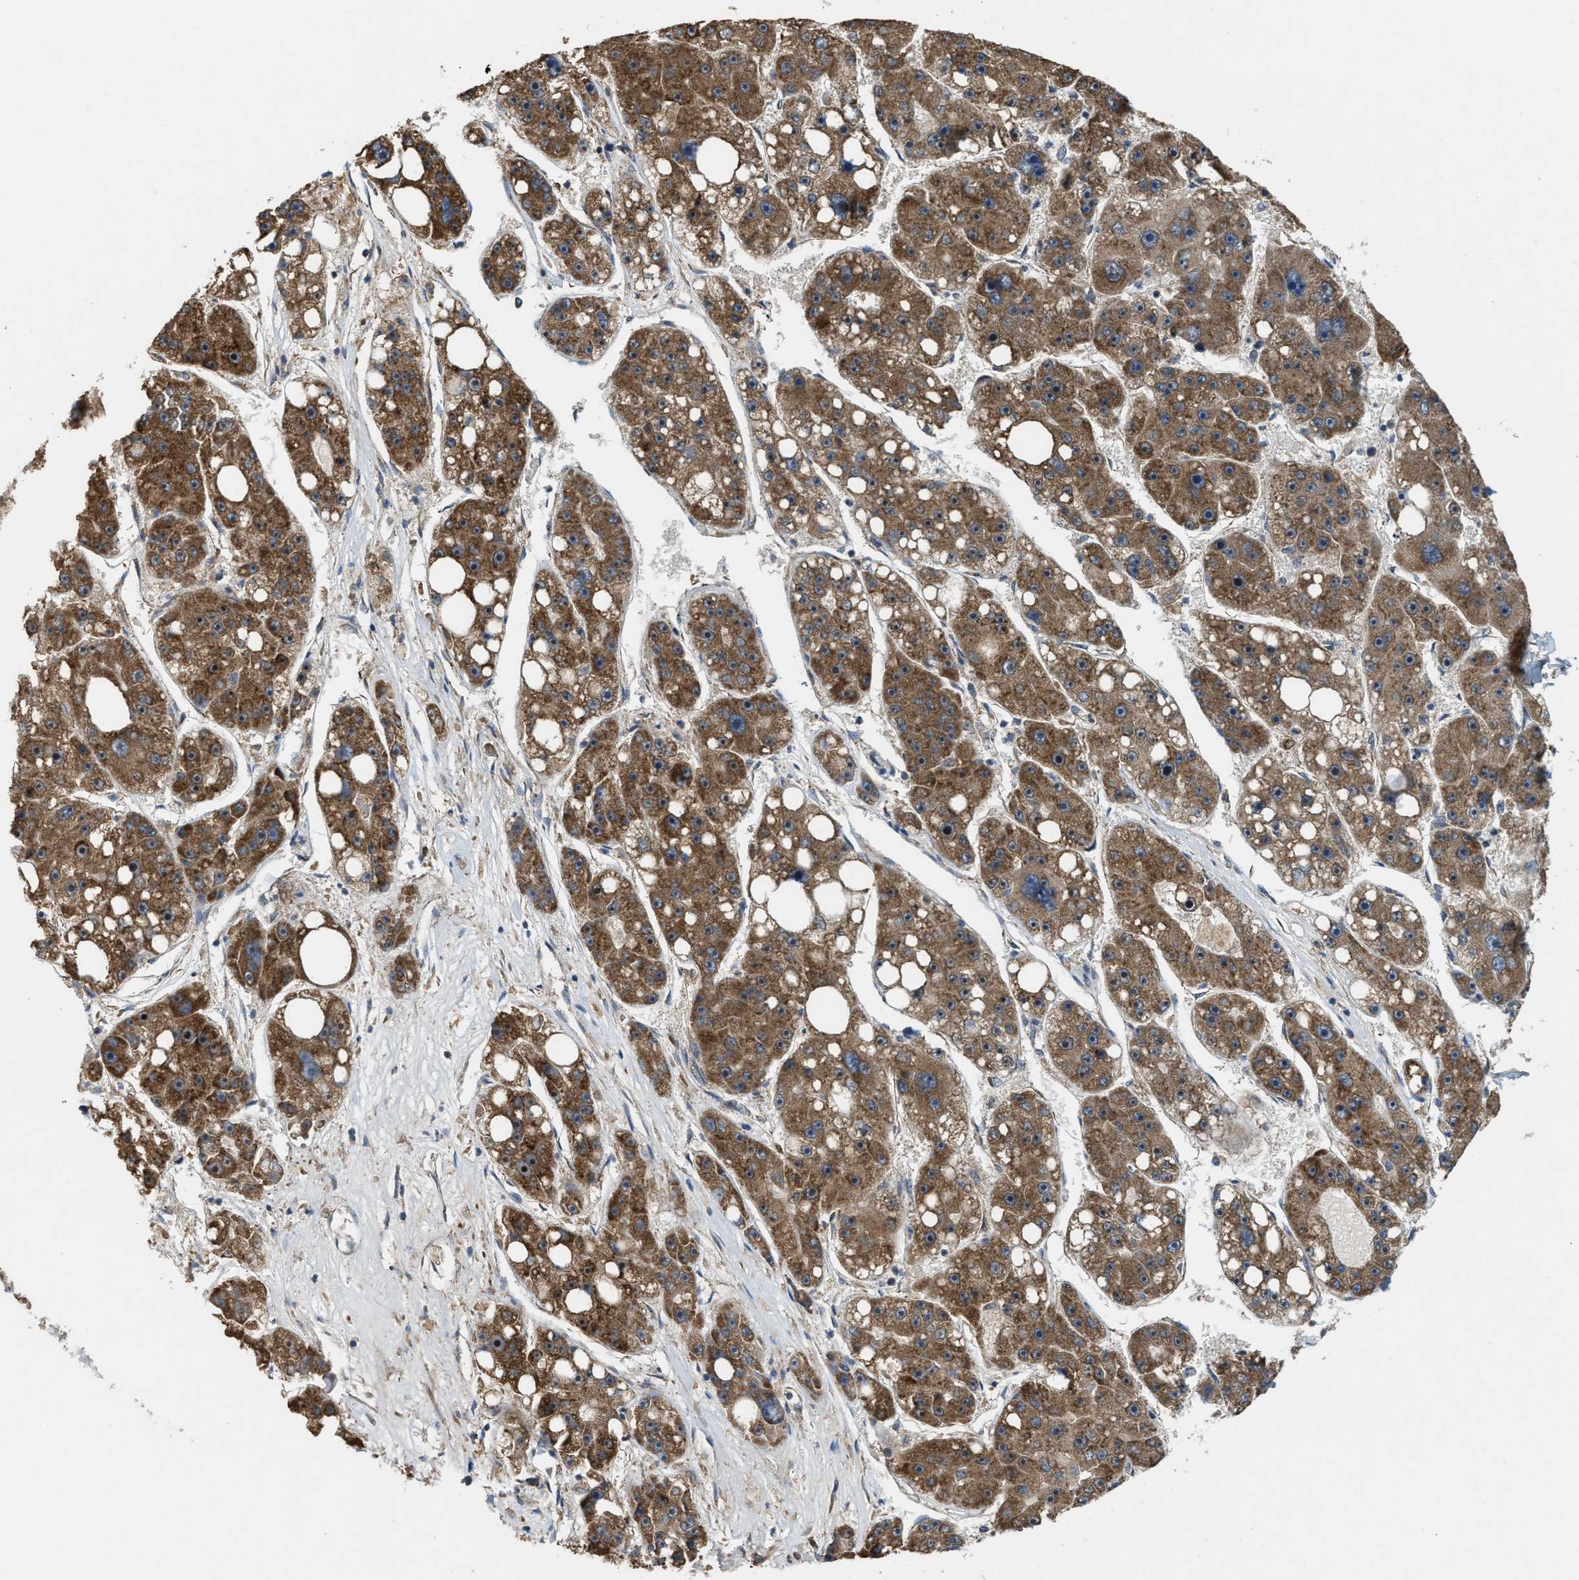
{"staining": {"intensity": "moderate", "quantity": ">75%", "location": "cytoplasmic/membranous"}, "tissue": "liver cancer", "cell_type": "Tumor cells", "image_type": "cancer", "snomed": [{"axis": "morphology", "description": "Carcinoma, Hepatocellular, NOS"}, {"axis": "topography", "description": "Liver"}], "caption": "Hepatocellular carcinoma (liver) tissue displays moderate cytoplasmic/membranous positivity in about >75% of tumor cells", "gene": "ARHGEF5", "patient": {"sex": "female", "age": 61}}